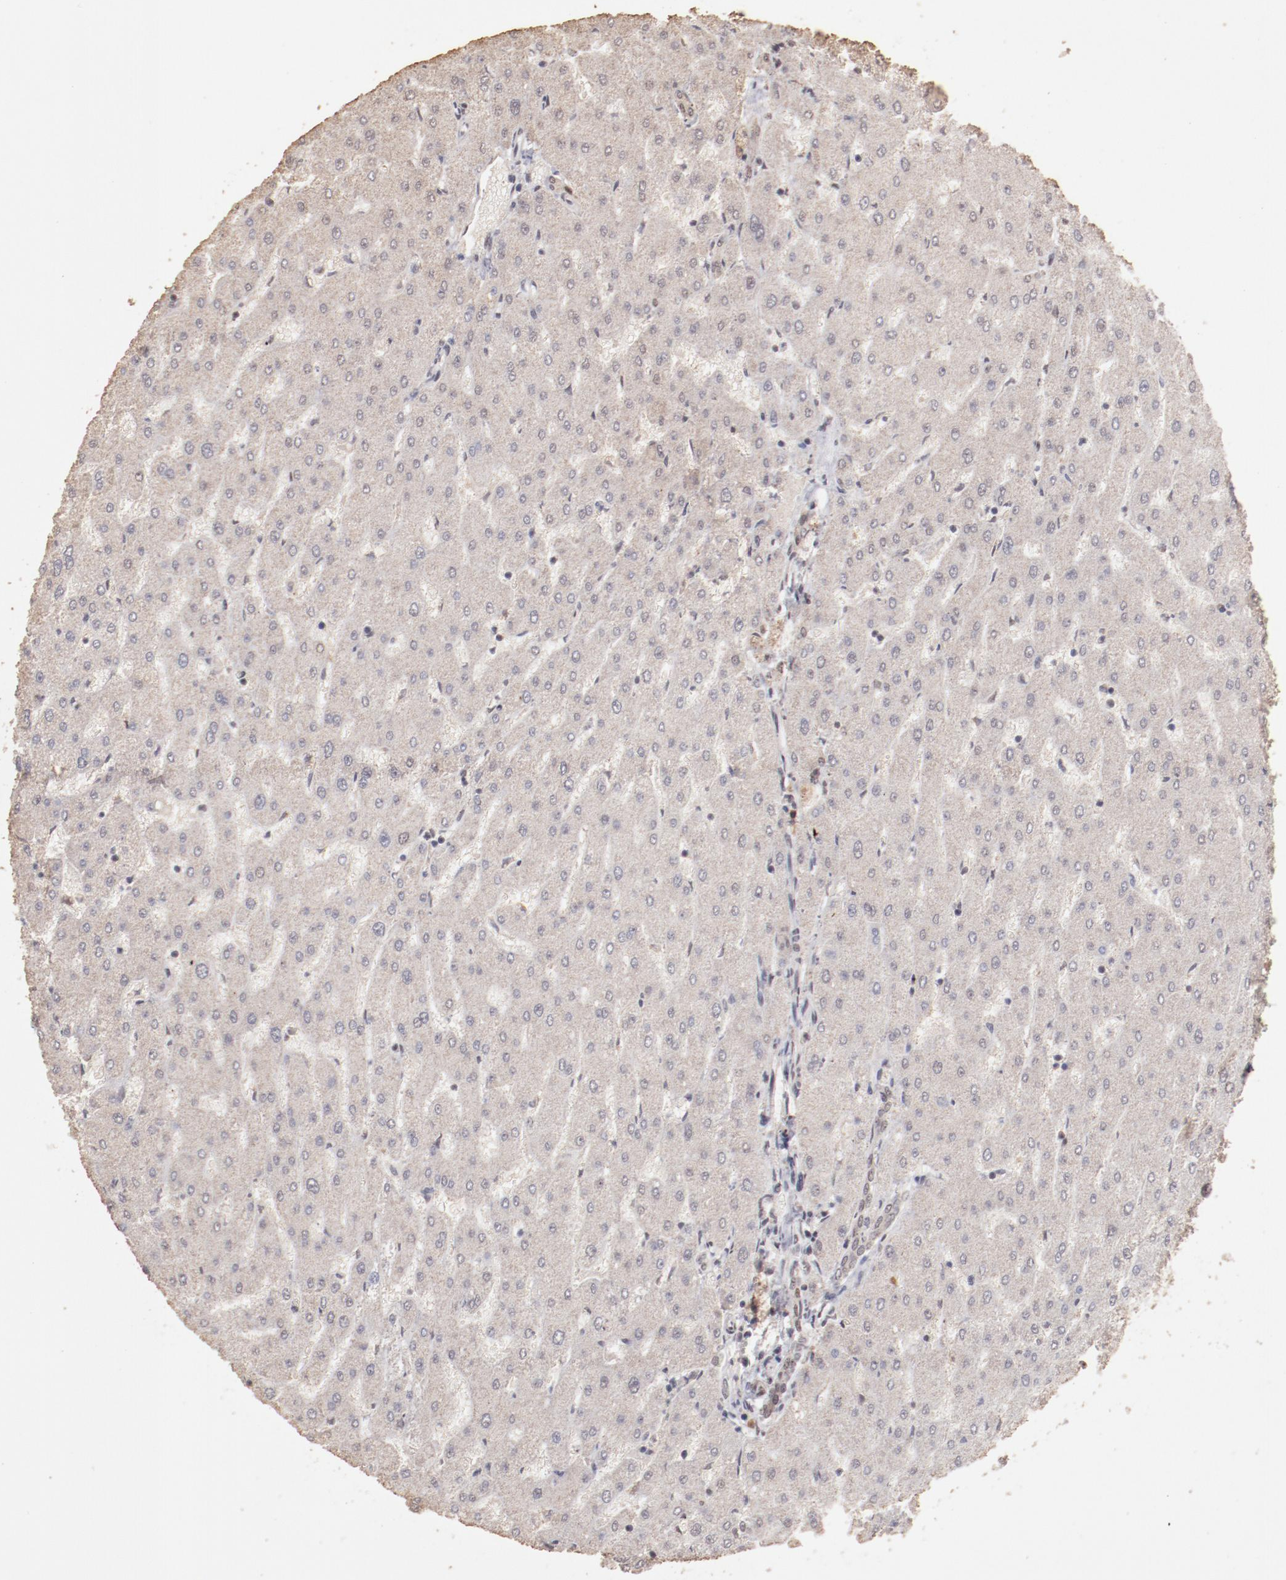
{"staining": {"intensity": "weak", "quantity": "25%-75%", "location": "cytoplasmic/membranous,nuclear"}, "tissue": "liver", "cell_type": "Cholangiocytes", "image_type": "normal", "snomed": [{"axis": "morphology", "description": "Normal tissue, NOS"}, {"axis": "topography", "description": "Liver"}], "caption": "A brown stain labels weak cytoplasmic/membranous,nuclear positivity of a protein in cholangiocytes of benign human liver.", "gene": "CLOCK", "patient": {"sex": "male", "age": 67}}